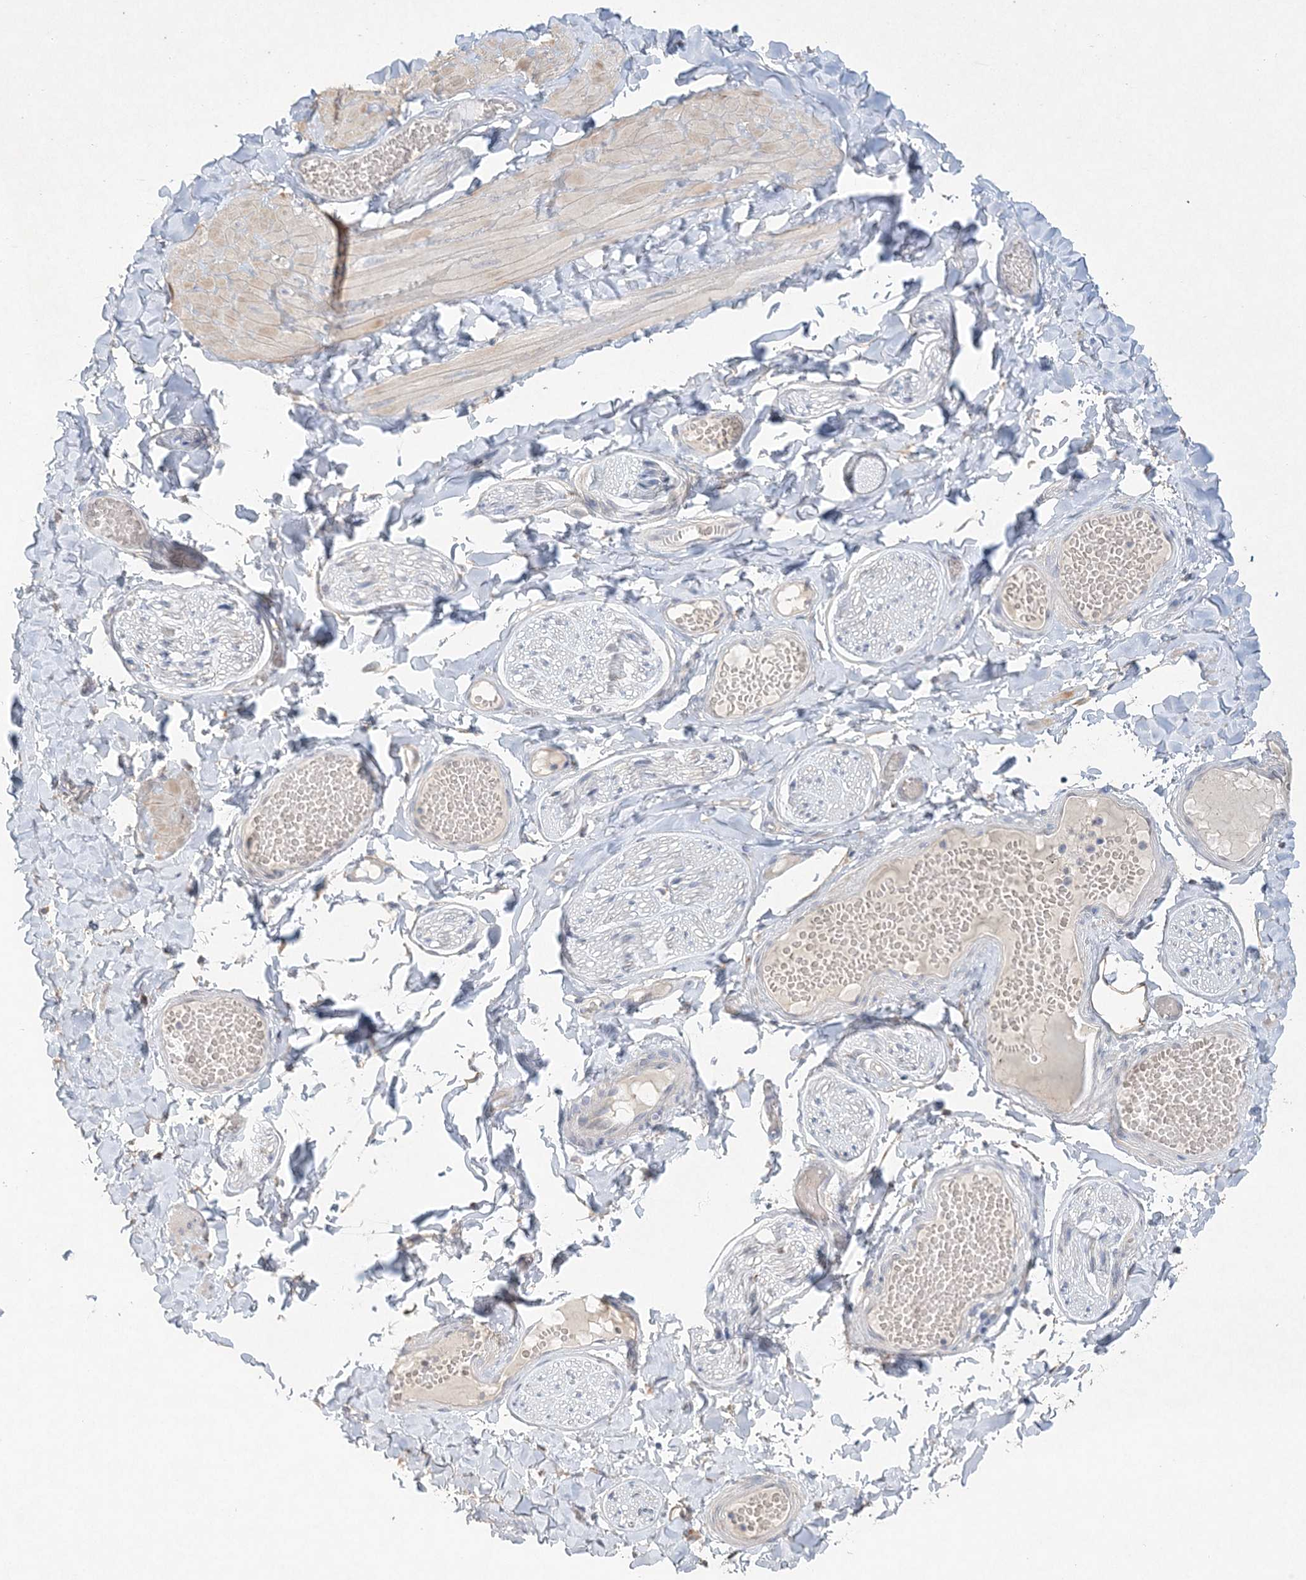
{"staining": {"intensity": "negative", "quantity": "none", "location": "none"}, "tissue": "adipose tissue", "cell_type": "Adipocytes", "image_type": "normal", "snomed": [{"axis": "morphology", "description": "Normal tissue, NOS"}, {"axis": "topography", "description": "Adipose tissue"}, {"axis": "topography", "description": "Vascular tissue"}, {"axis": "topography", "description": "Peripheral nerve tissue"}], "caption": "Human adipose tissue stained for a protein using IHC reveals no positivity in adipocytes.", "gene": "MAT2B", "patient": {"sex": "male", "age": 25}}